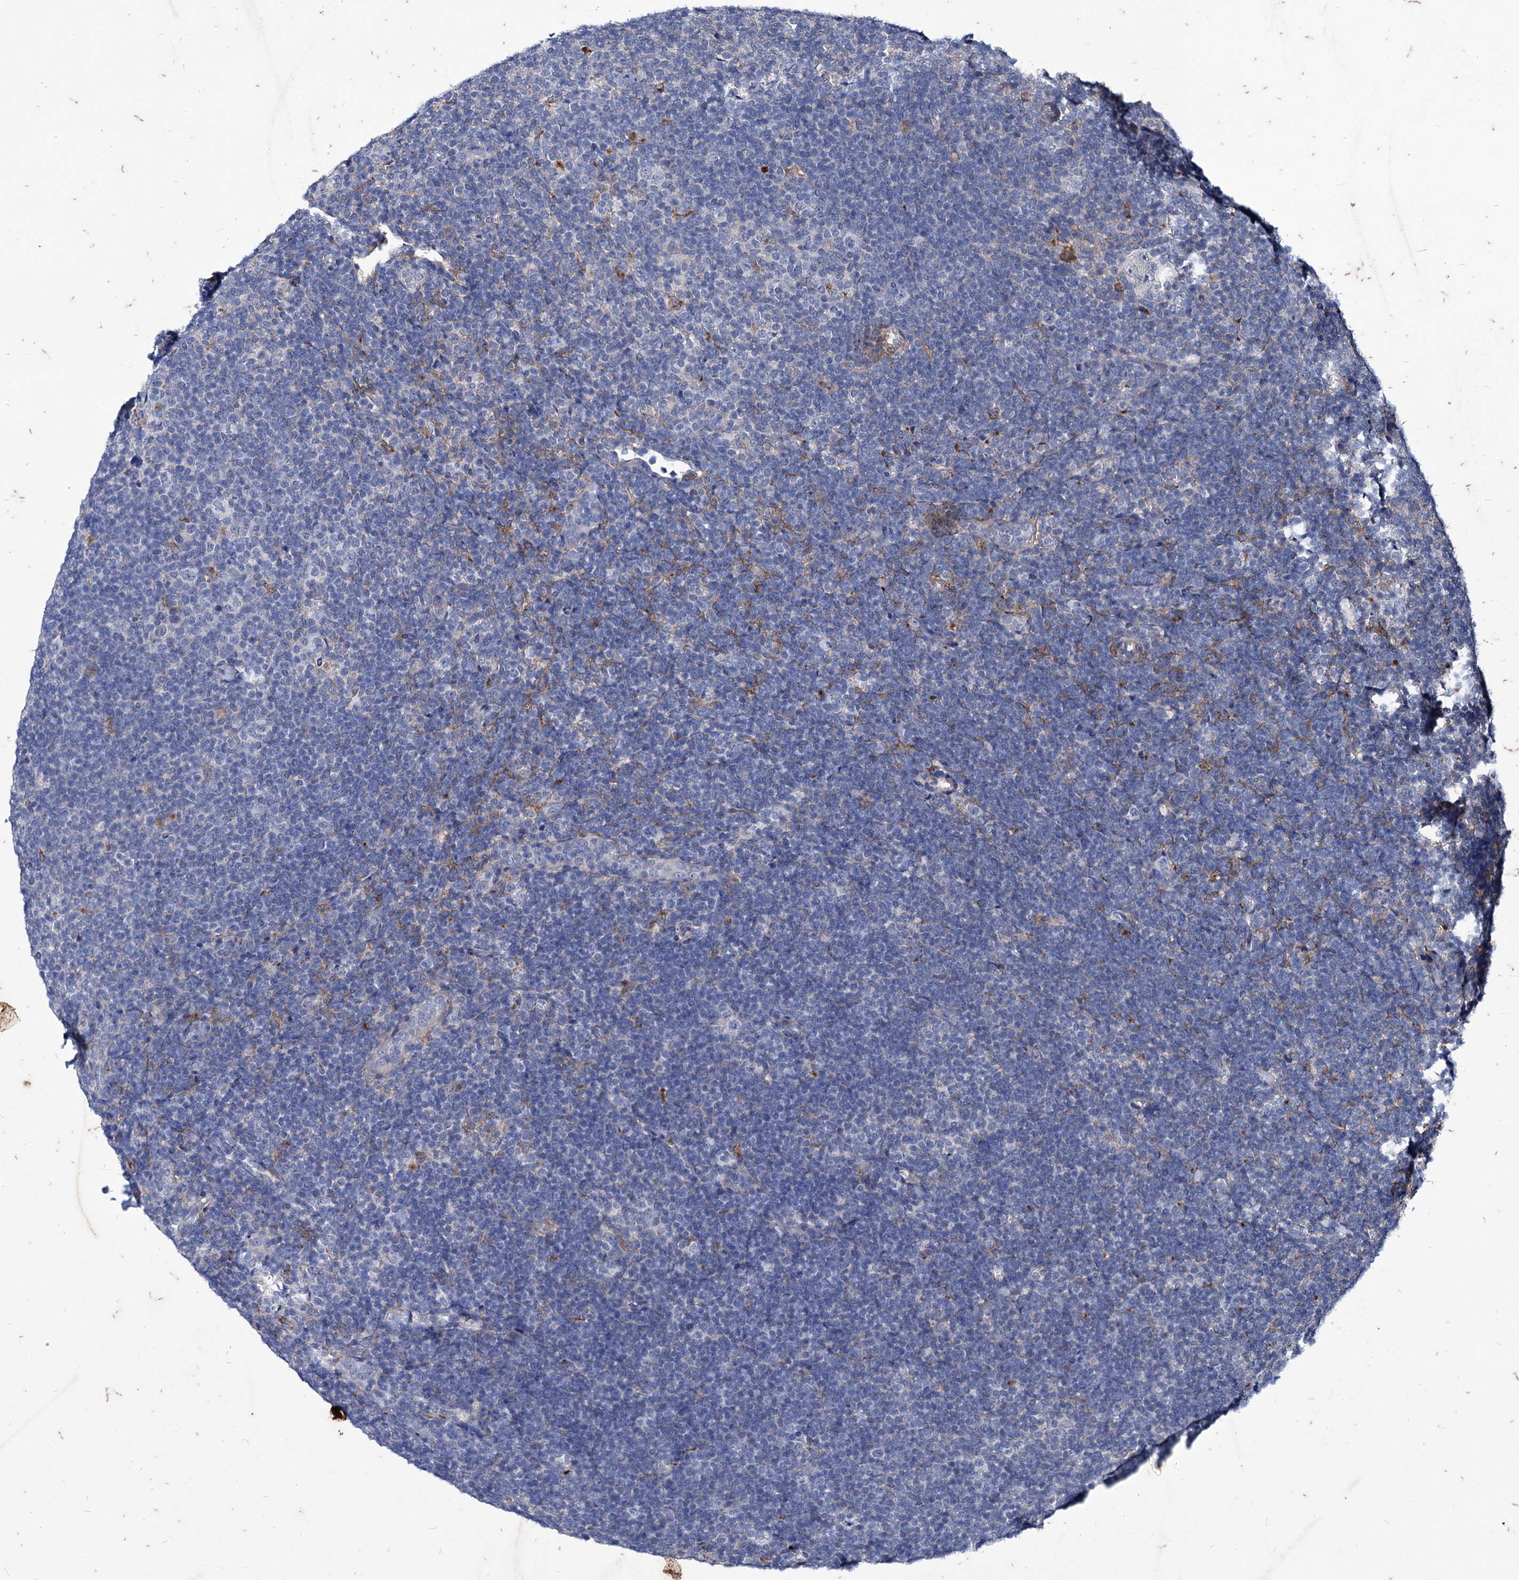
{"staining": {"intensity": "negative", "quantity": "none", "location": "none"}, "tissue": "lymphoma", "cell_type": "Tumor cells", "image_type": "cancer", "snomed": [{"axis": "morphology", "description": "Hodgkin's disease, NOS"}, {"axis": "topography", "description": "Lymph node"}], "caption": "Immunohistochemical staining of human lymphoma displays no significant staining in tumor cells.", "gene": "AXL", "patient": {"sex": "female", "age": 57}}